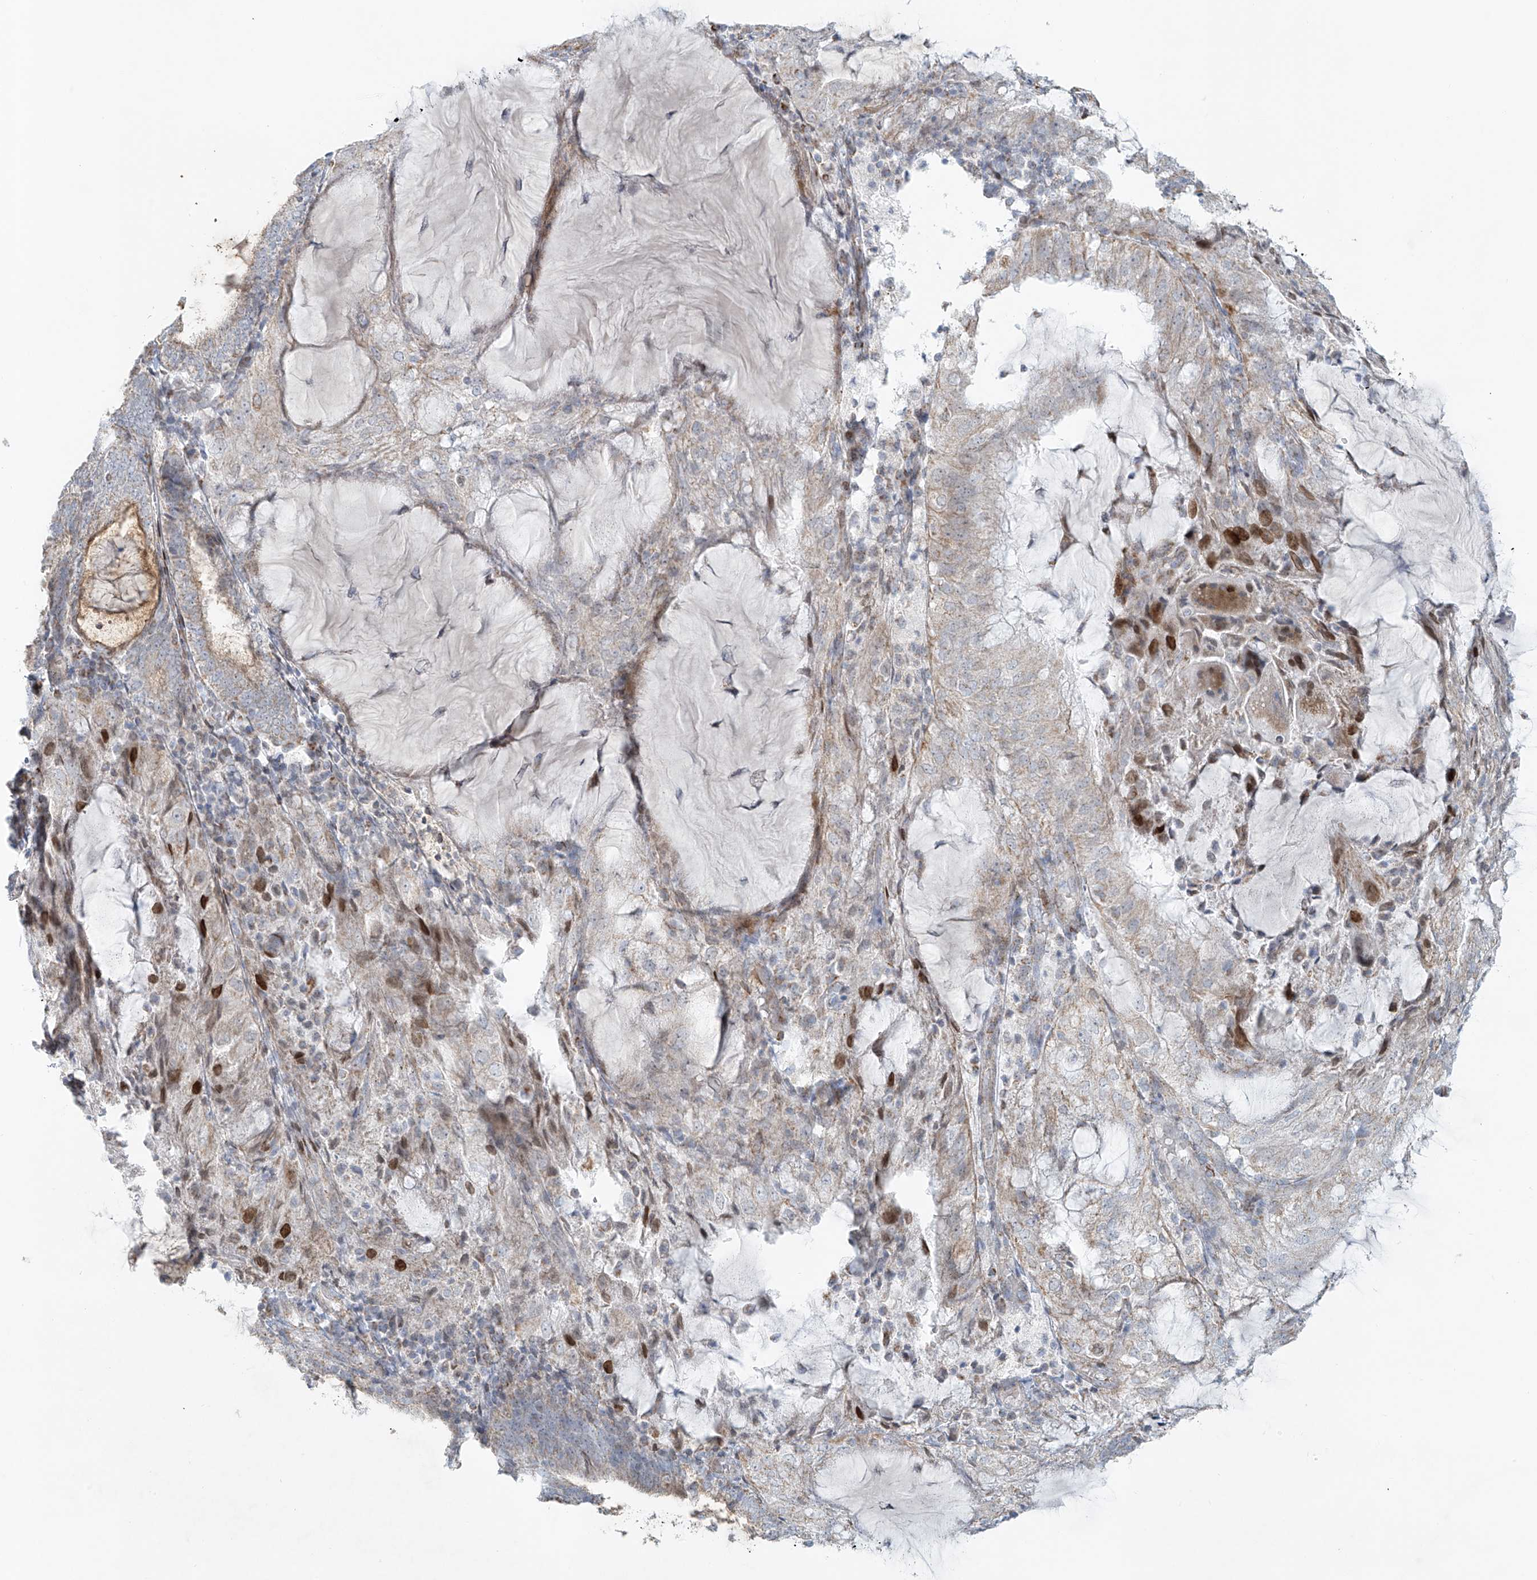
{"staining": {"intensity": "moderate", "quantity": "<25%", "location": "cytoplasmic/membranous,nuclear"}, "tissue": "endometrial cancer", "cell_type": "Tumor cells", "image_type": "cancer", "snomed": [{"axis": "morphology", "description": "Adenocarcinoma, NOS"}, {"axis": "topography", "description": "Endometrium"}], "caption": "Protein expression analysis of human endometrial cancer (adenocarcinoma) reveals moderate cytoplasmic/membranous and nuclear expression in approximately <25% of tumor cells.", "gene": "SMDT1", "patient": {"sex": "female", "age": 81}}